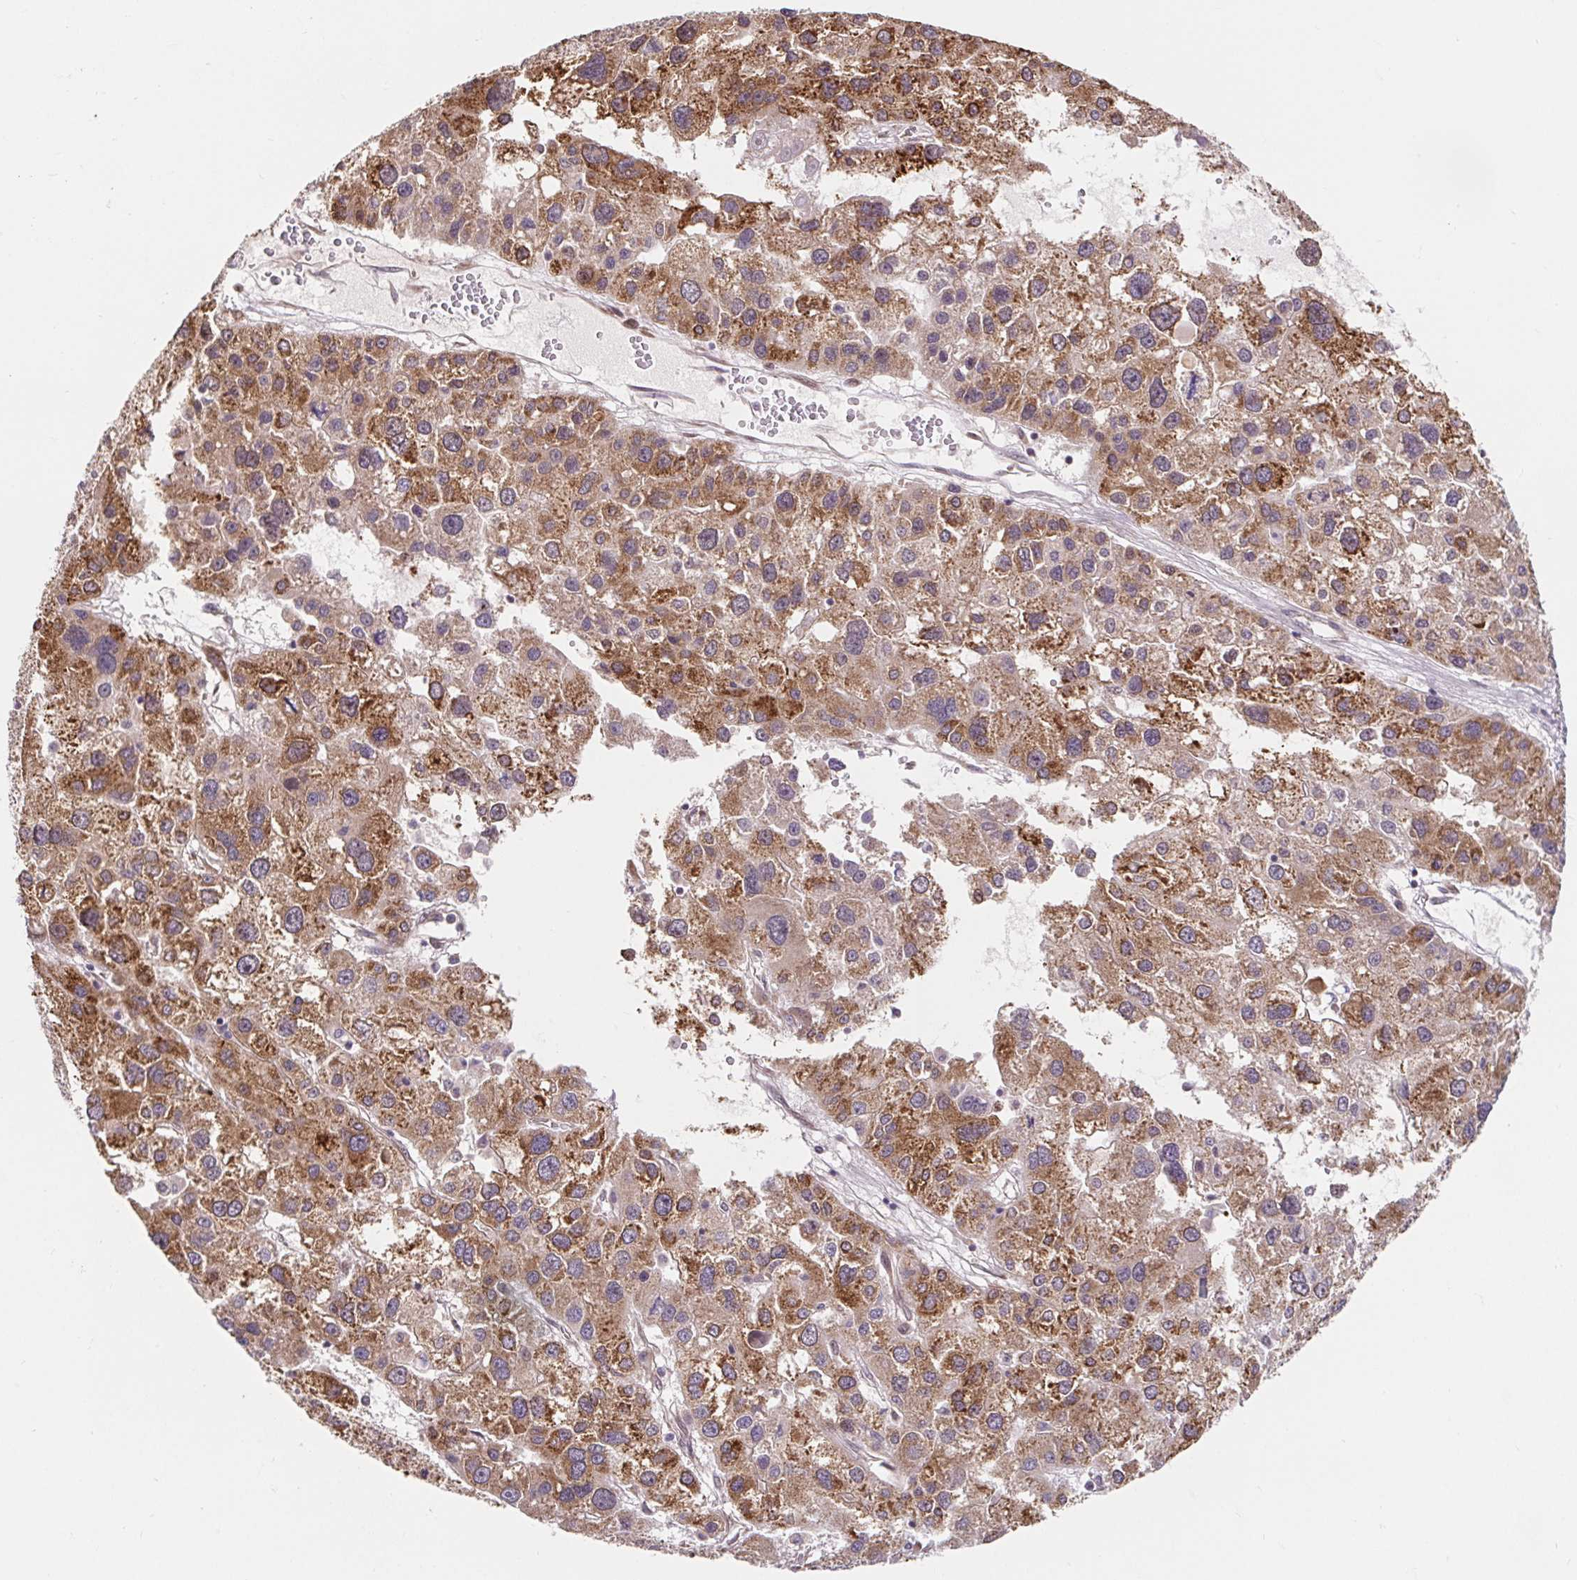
{"staining": {"intensity": "moderate", "quantity": "25%-75%", "location": "cytoplasmic/membranous"}, "tissue": "liver cancer", "cell_type": "Tumor cells", "image_type": "cancer", "snomed": [{"axis": "morphology", "description": "Carcinoma, Hepatocellular, NOS"}, {"axis": "topography", "description": "Liver"}], "caption": "A brown stain shows moderate cytoplasmic/membranous expression of a protein in liver cancer tumor cells. The staining was performed using DAB (3,3'-diaminobenzidine), with brown indicating positive protein expression. Nuclei are stained blue with hematoxylin.", "gene": "LYPD5", "patient": {"sex": "male", "age": 73}}